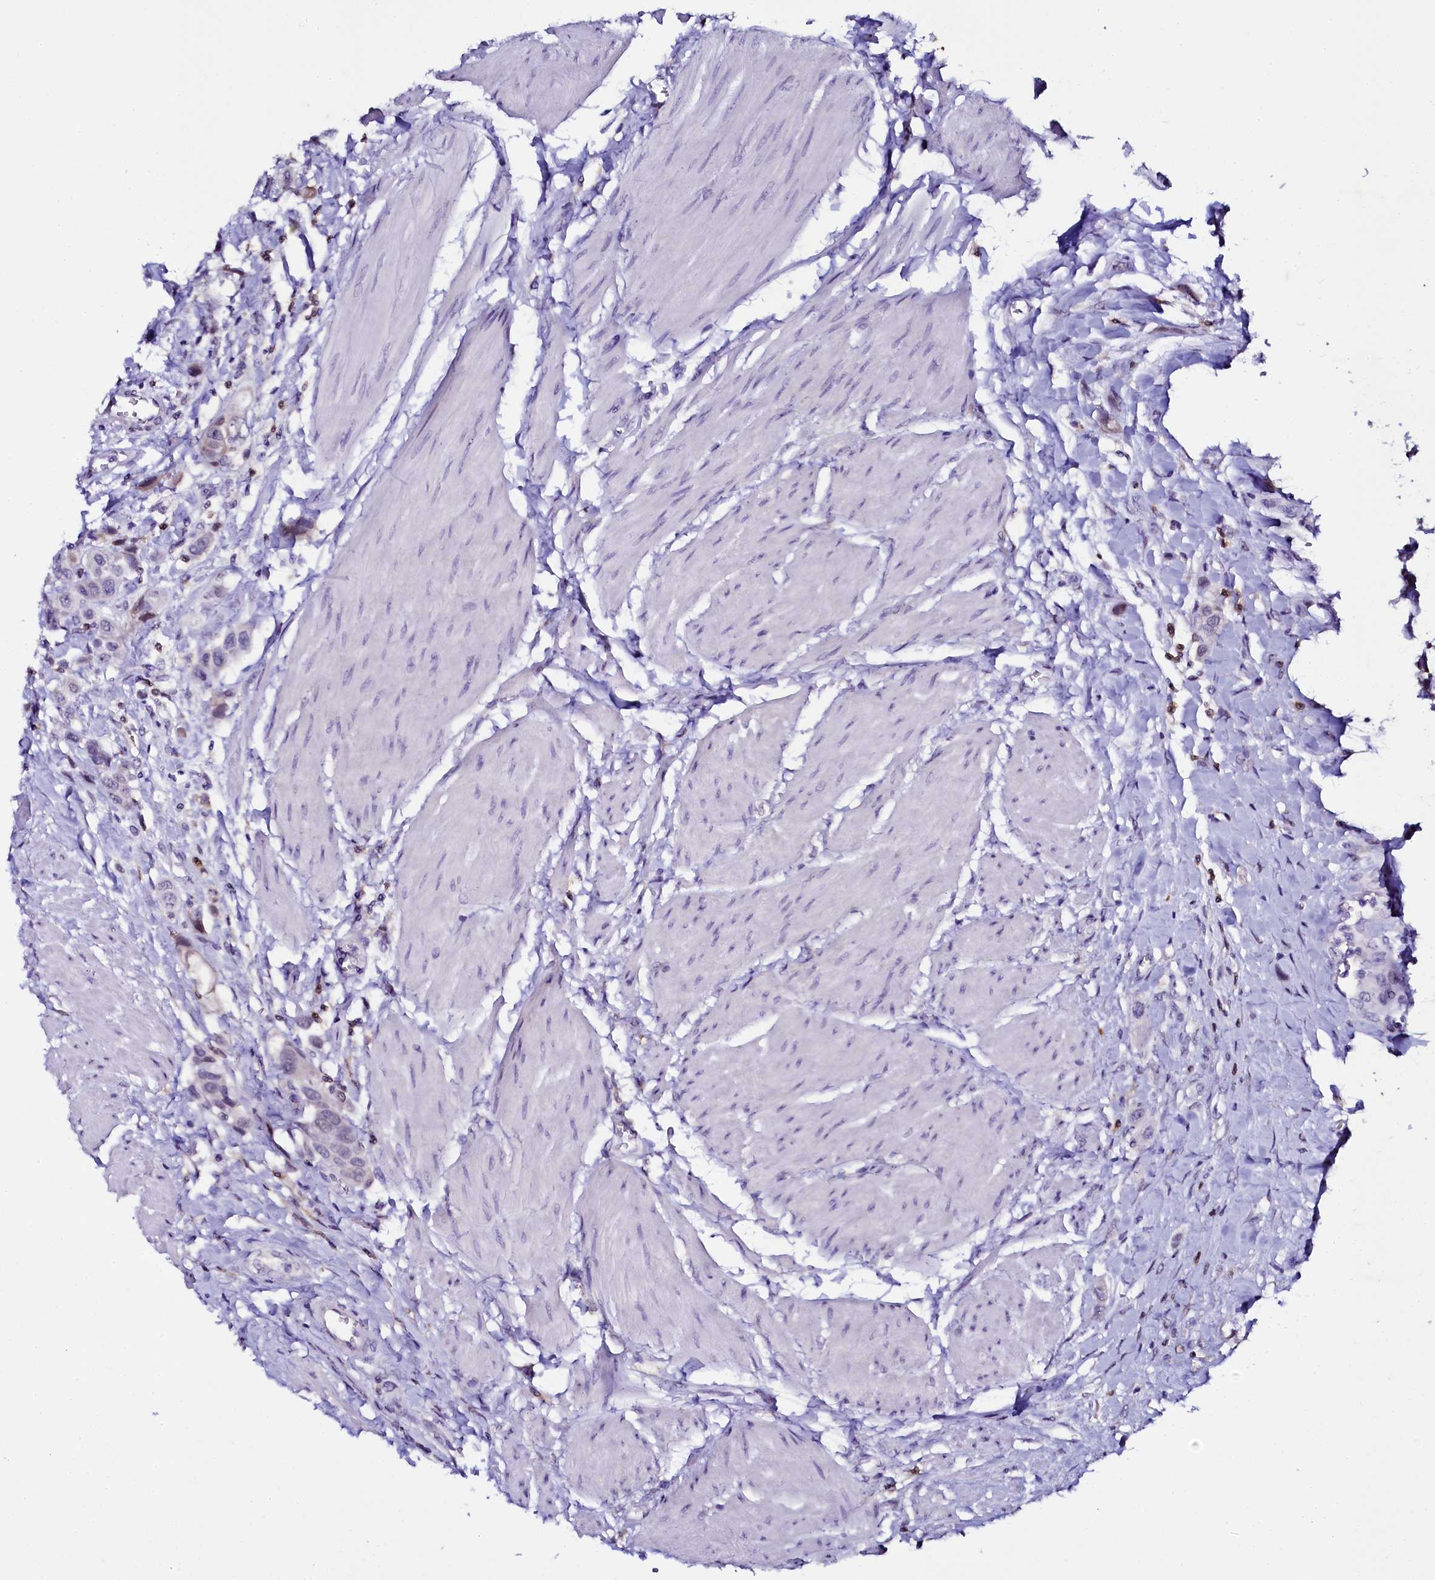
{"staining": {"intensity": "negative", "quantity": "none", "location": "none"}, "tissue": "urothelial cancer", "cell_type": "Tumor cells", "image_type": "cancer", "snomed": [{"axis": "morphology", "description": "Urothelial carcinoma, High grade"}, {"axis": "topography", "description": "Urinary bladder"}], "caption": "Immunohistochemistry of human high-grade urothelial carcinoma displays no expression in tumor cells.", "gene": "SORD", "patient": {"sex": "male", "age": 50}}